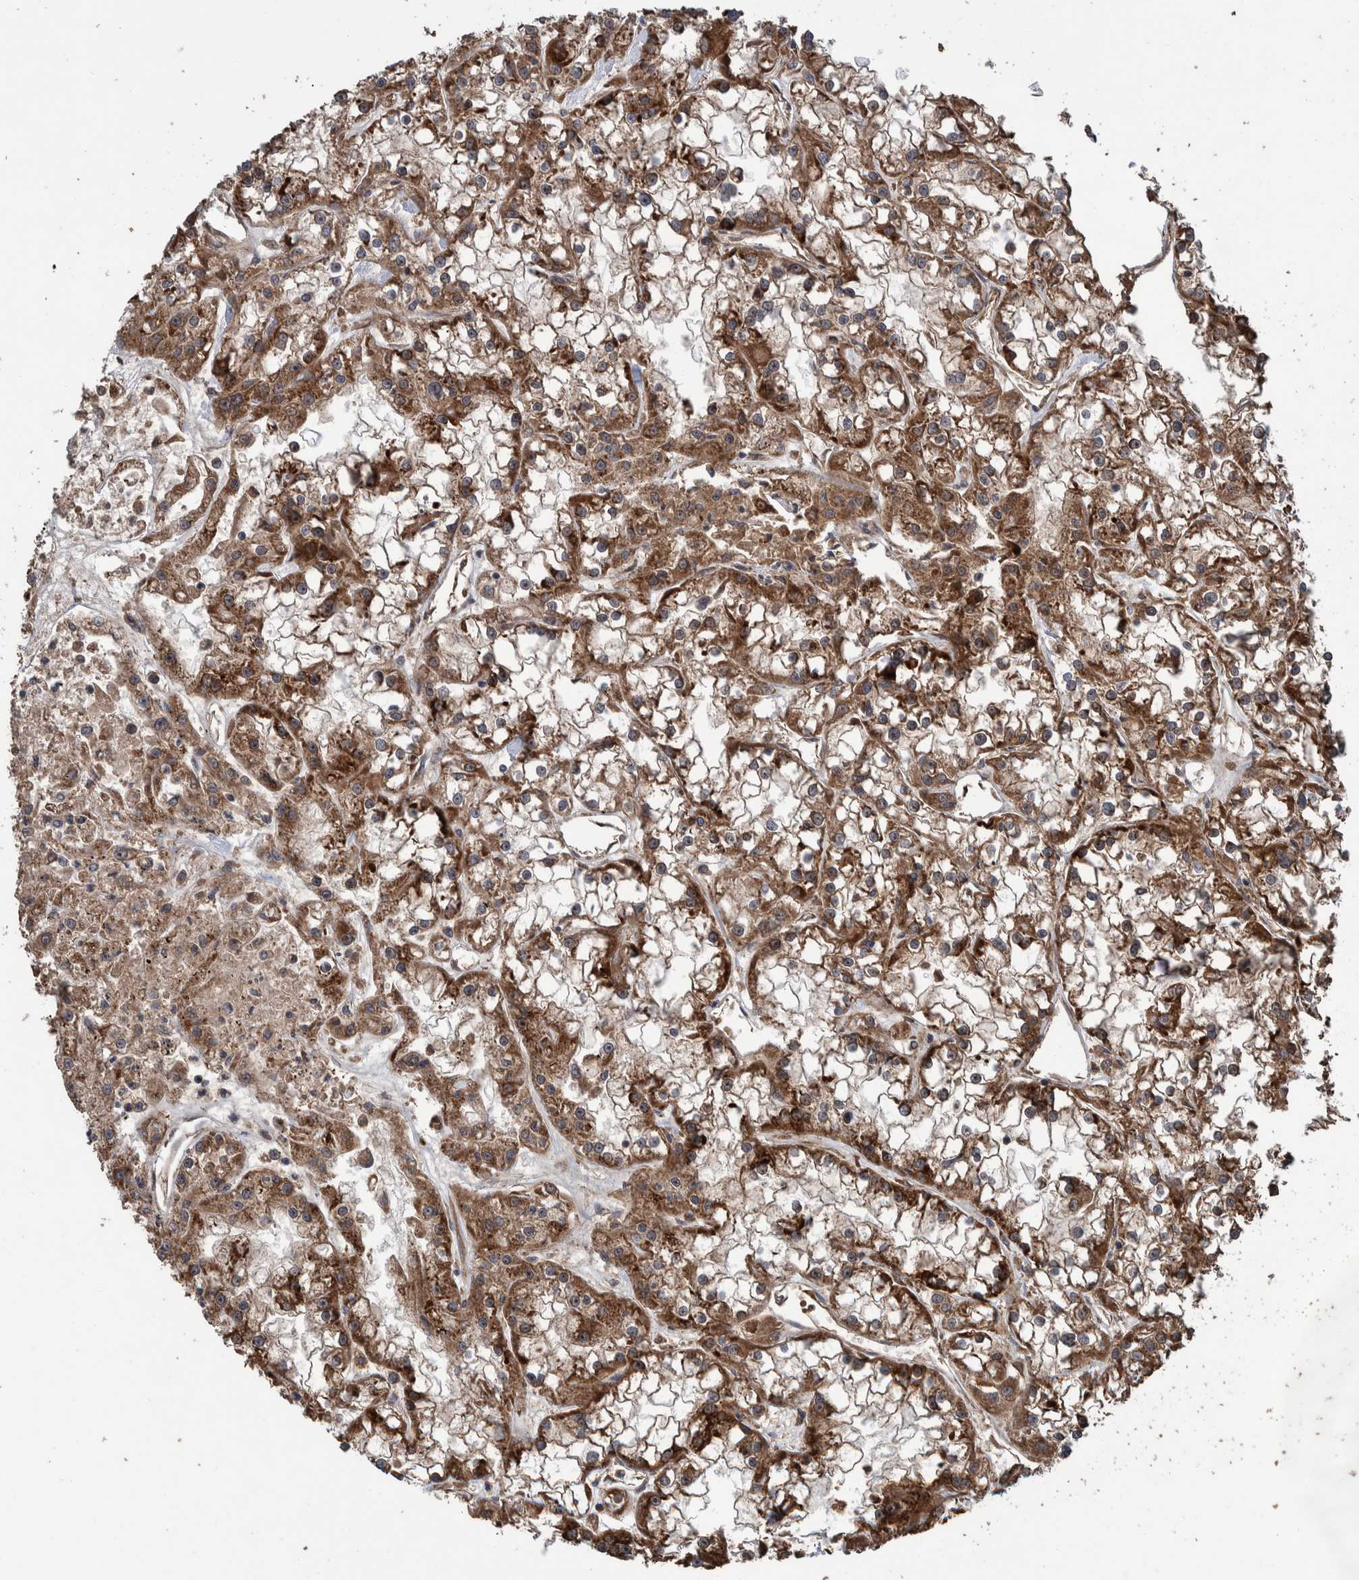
{"staining": {"intensity": "strong", "quantity": ">75%", "location": "cytoplasmic/membranous"}, "tissue": "renal cancer", "cell_type": "Tumor cells", "image_type": "cancer", "snomed": [{"axis": "morphology", "description": "Adenocarcinoma, NOS"}, {"axis": "topography", "description": "Kidney"}], "caption": "The image displays immunohistochemical staining of renal cancer. There is strong cytoplasmic/membranous expression is identified in approximately >75% of tumor cells. The protein of interest is shown in brown color, while the nuclei are stained blue.", "gene": "TRIM16", "patient": {"sex": "female", "age": 52}}